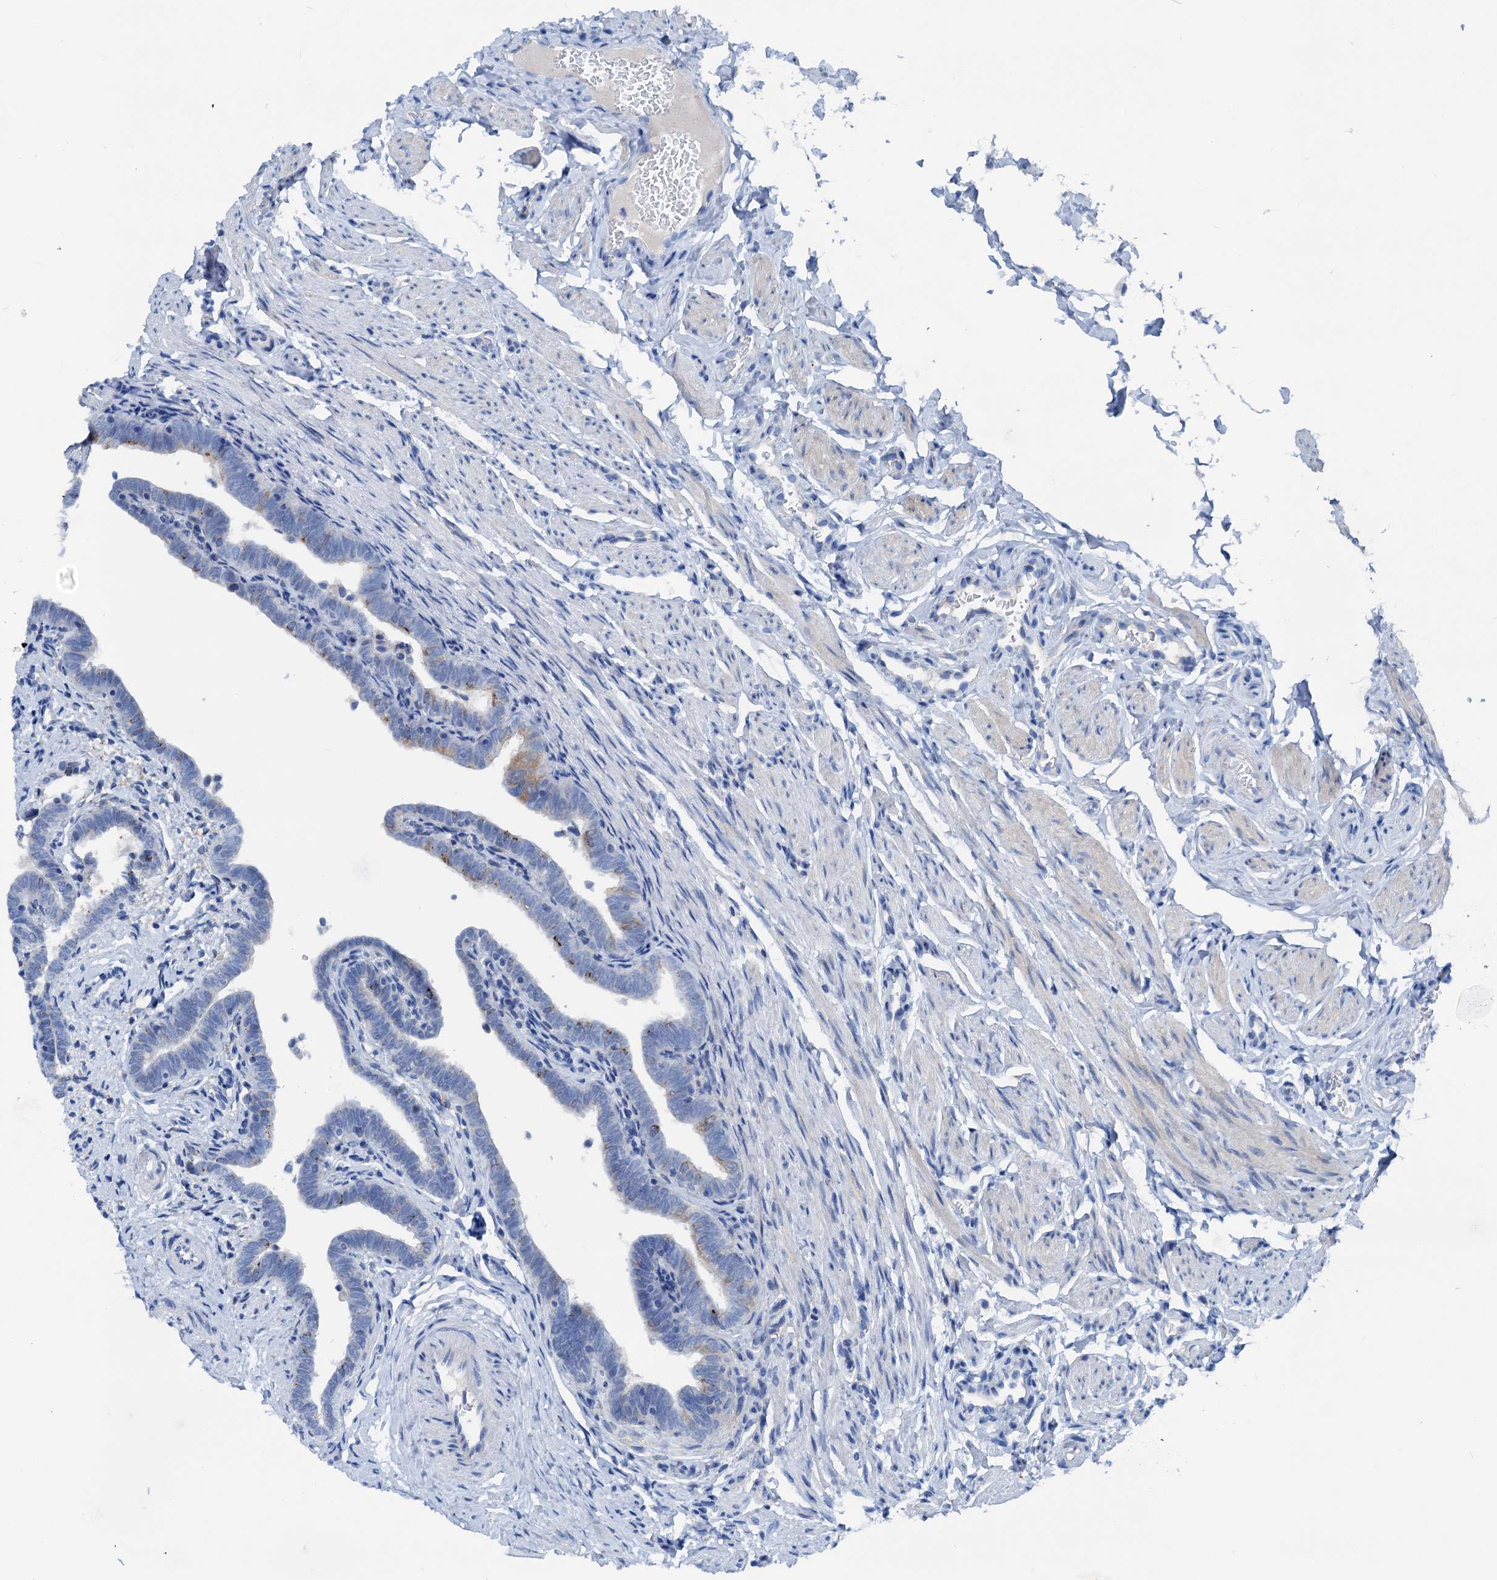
{"staining": {"intensity": "negative", "quantity": "none", "location": "none"}, "tissue": "fallopian tube", "cell_type": "Glandular cells", "image_type": "normal", "snomed": [{"axis": "morphology", "description": "Normal tissue, NOS"}, {"axis": "topography", "description": "Fallopian tube"}], "caption": "Glandular cells show no significant protein positivity in normal fallopian tube. Brightfield microscopy of IHC stained with DAB (3,3'-diaminobenzidine) (brown) and hematoxylin (blue), captured at high magnification.", "gene": "C1QTNF4", "patient": {"sex": "female", "age": 36}}